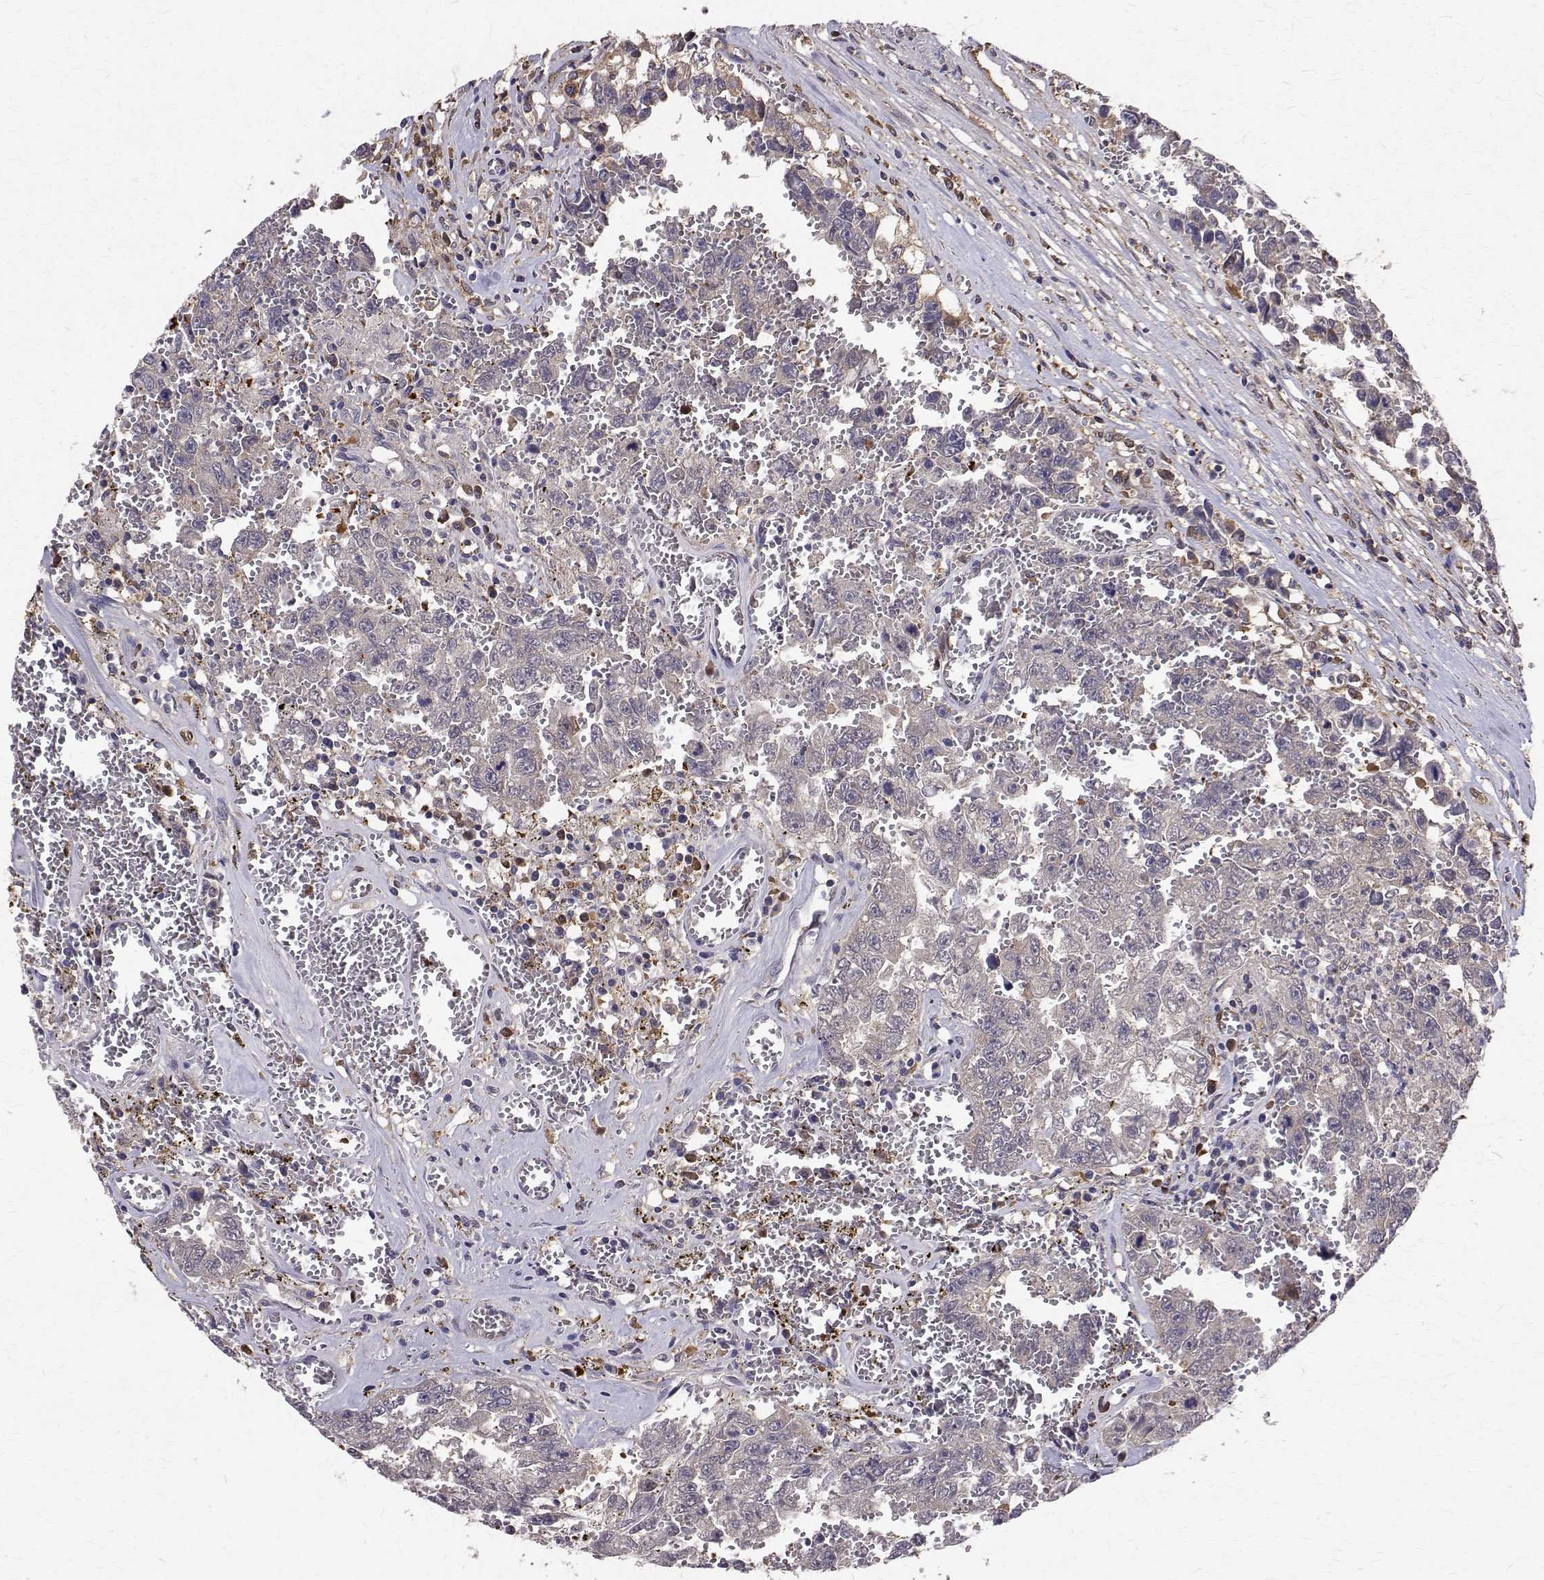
{"staining": {"intensity": "moderate", "quantity": "25%-75%", "location": "cytoplasmic/membranous"}, "tissue": "testis cancer", "cell_type": "Tumor cells", "image_type": "cancer", "snomed": [{"axis": "morphology", "description": "Carcinoma, Embryonal, NOS"}, {"axis": "topography", "description": "Testis"}], "caption": "DAB immunohistochemical staining of testis cancer (embryonal carcinoma) displays moderate cytoplasmic/membranous protein staining in about 25%-75% of tumor cells. The protein of interest is stained brown, and the nuclei are stained in blue (DAB IHC with brightfield microscopy, high magnification).", "gene": "FARSB", "patient": {"sex": "male", "age": 36}}